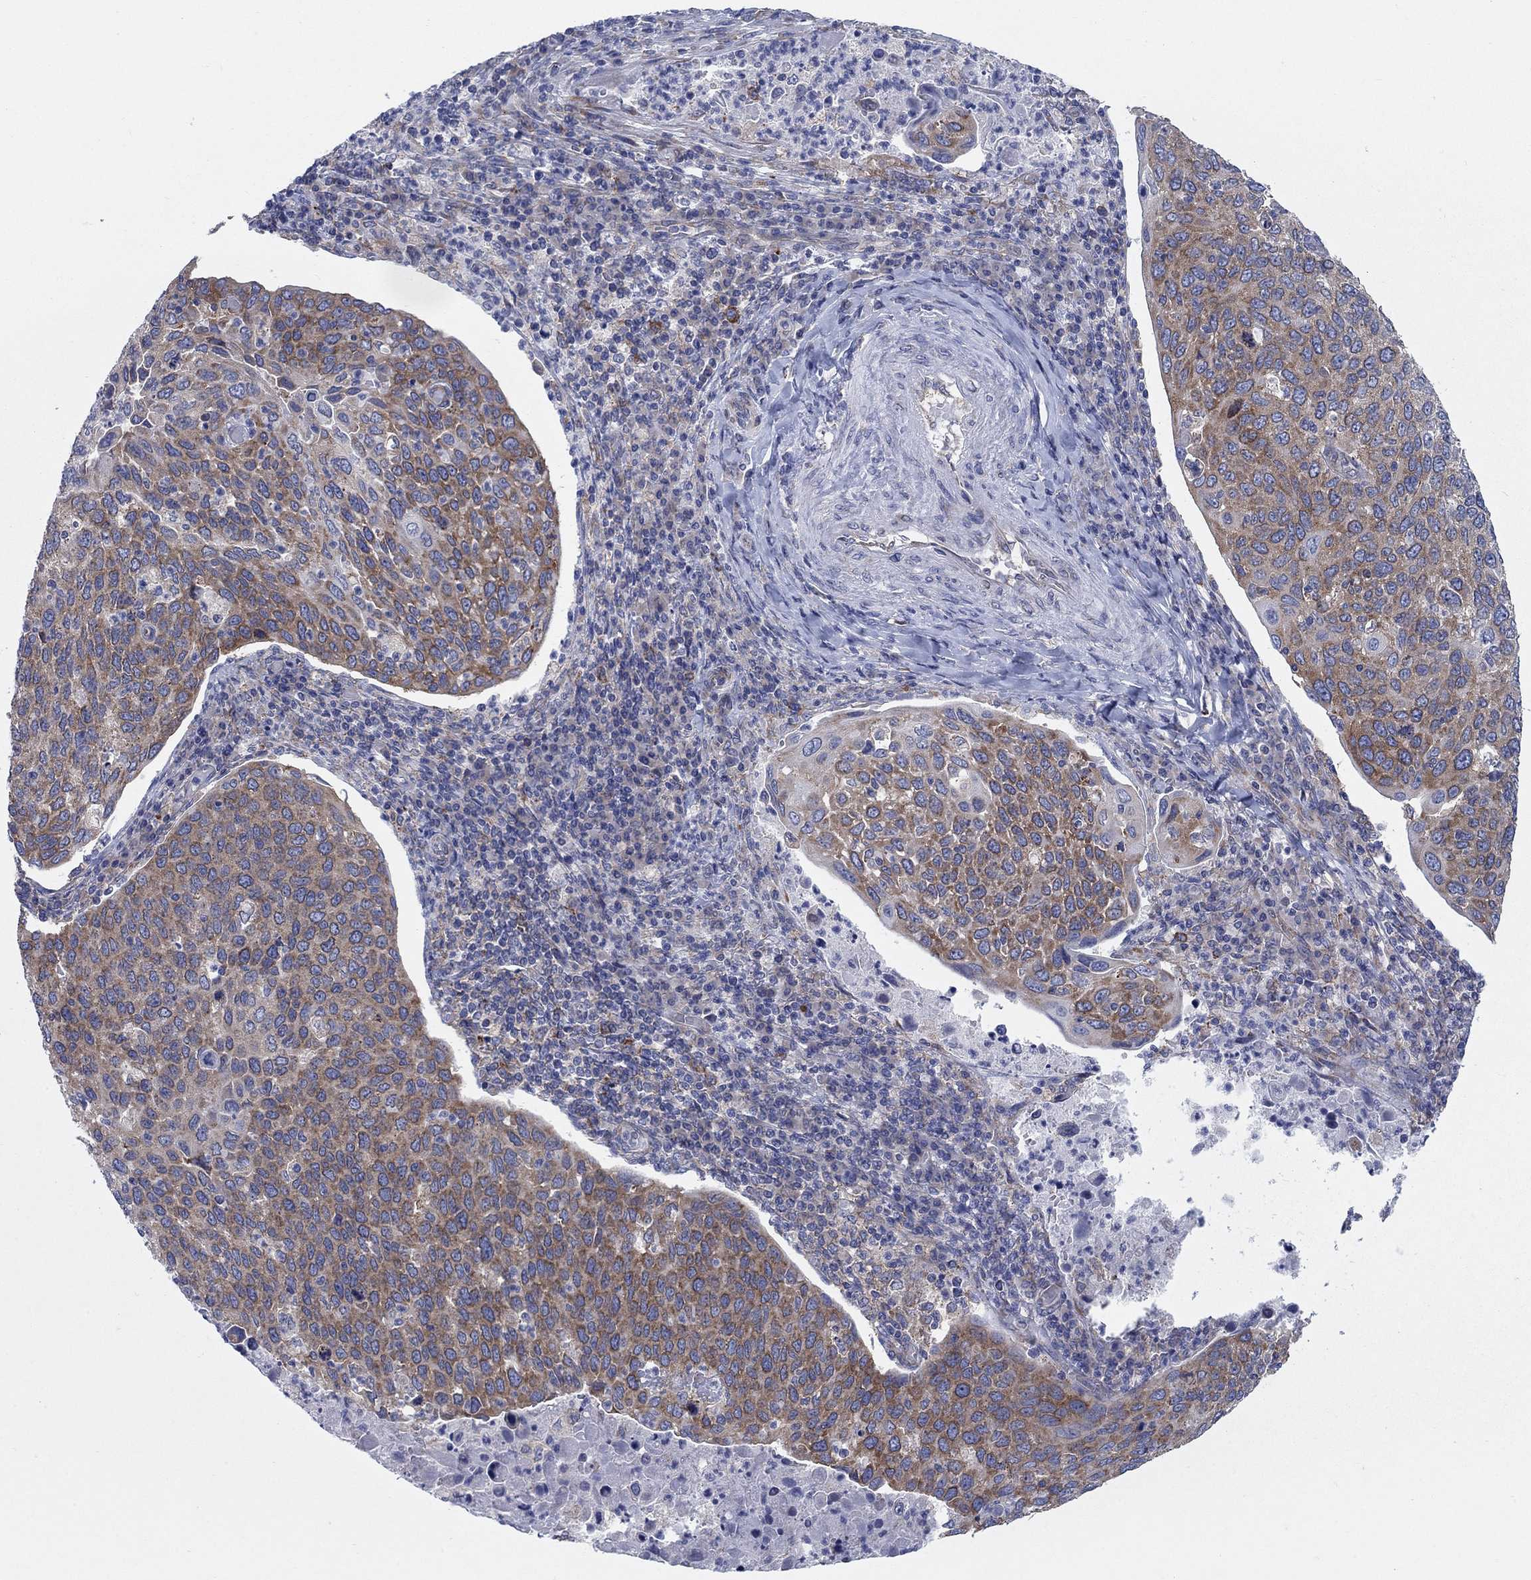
{"staining": {"intensity": "moderate", "quantity": ">75%", "location": "cytoplasmic/membranous"}, "tissue": "cervical cancer", "cell_type": "Tumor cells", "image_type": "cancer", "snomed": [{"axis": "morphology", "description": "Squamous cell carcinoma, NOS"}, {"axis": "topography", "description": "Cervix"}], "caption": "Tumor cells display medium levels of moderate cytoplasmic/membranous staining in approximately >75% of cells in human squamous cell carcinoma (cervical).", "gene": "TMEM59", "patient": {"sex": "female", "age": 54}}